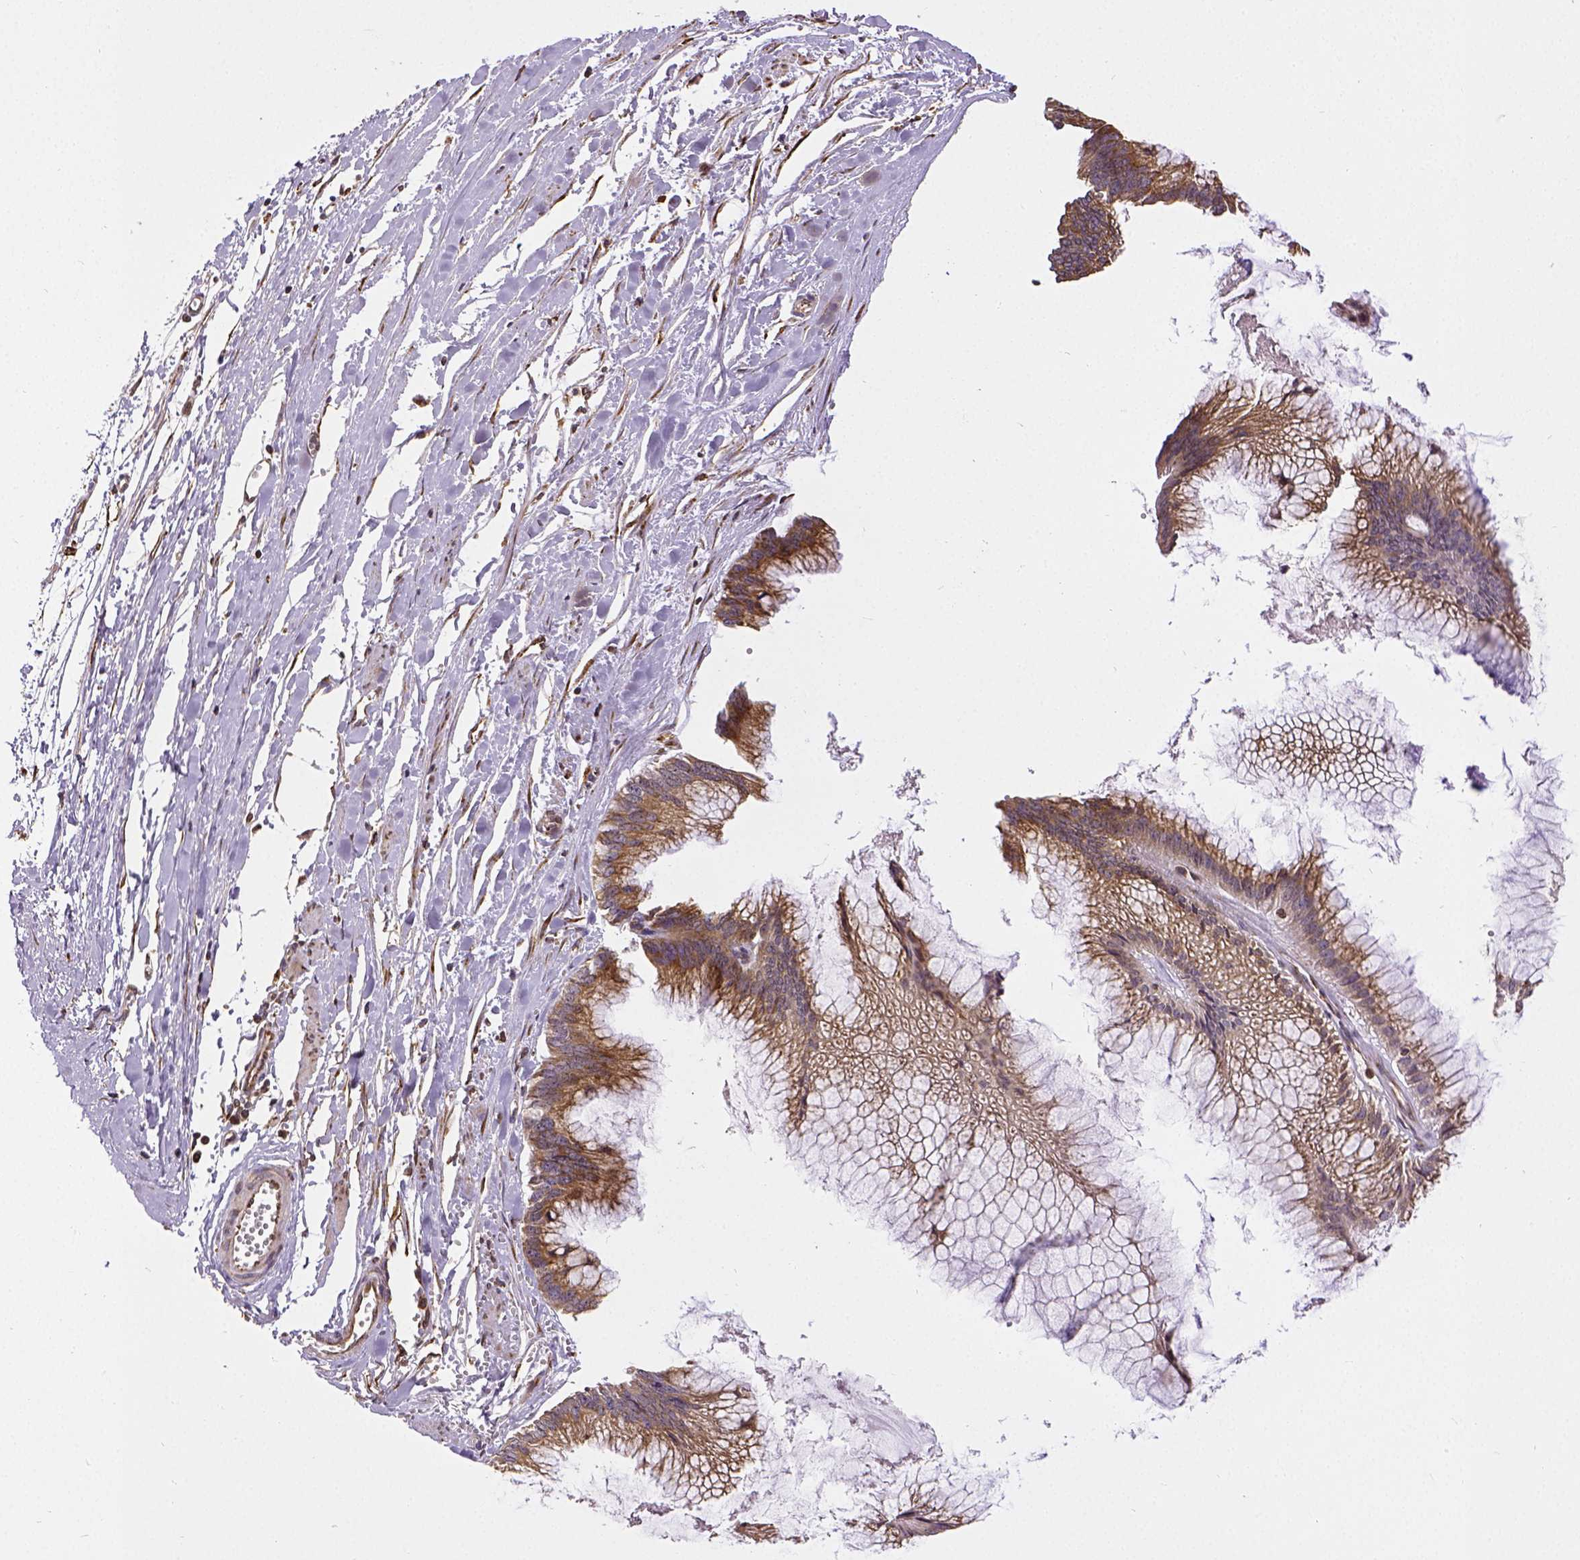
{"staining": {"intensity": "moderate", "quantity": ">75%", "location": "cytoplasmic/membranous"}, "tissue": "ovarian cancer", "cell_type": "Tumor cells", "image_type": "cancer", "snomed": [{"axis": "morphology", "description": "Cystadenocarcinoma, mucinous, NOS"}, {"axis": "topography", "description": "Ovary"}], "caption": "A histopathology image of mucinous cystadenocarcinoma (ovarian) stained for a protein demonstrates moderate cytoplasmic/membranous brown staining in tumor cells.", "gene": "MTDH", "patient": {"sex": "female", "age": 44}}